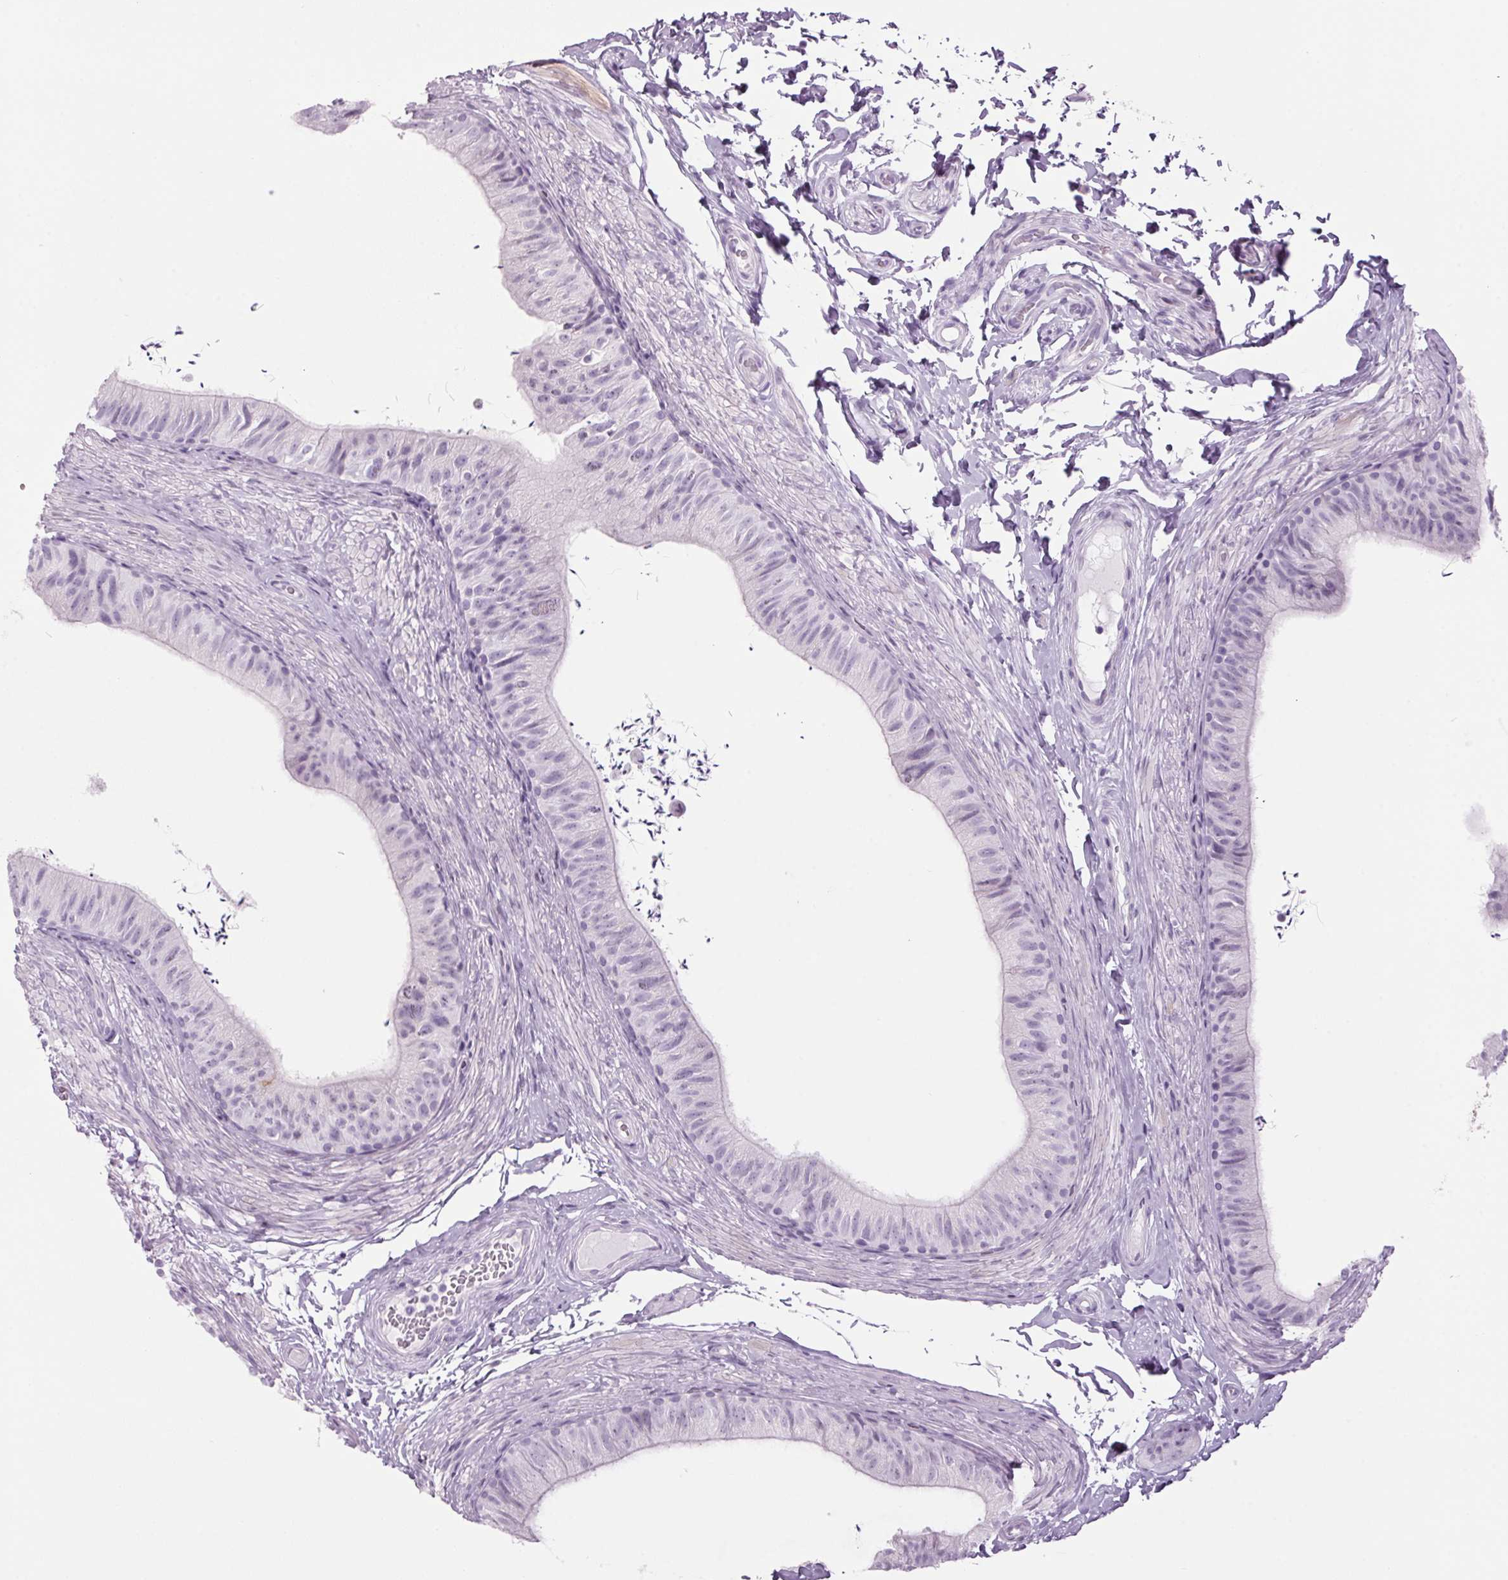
{"staining": {"intensity": "negative", "quantity": "none", "location": "none"}, "tissue": "epididymis", "cell_type": "Glandular cells", "image_type": "normal", "snomed": [{"axis": "morphology", "description": "Normal tissue, NOS"}, {"axis": "topography", "description": "Epididymis, spermatic cord, NOS"}, {"axis": "topography", "description": "Epididymis"}, {"axis": "topography", "description": "Peripheral nerve tissue"}], "caption": "A photomicrograph of epididymis stained for a protein shows no brown staining in glandular cells.", "gene": "PPP1R1A", "patient": {"sex": "male", "age": 29}}